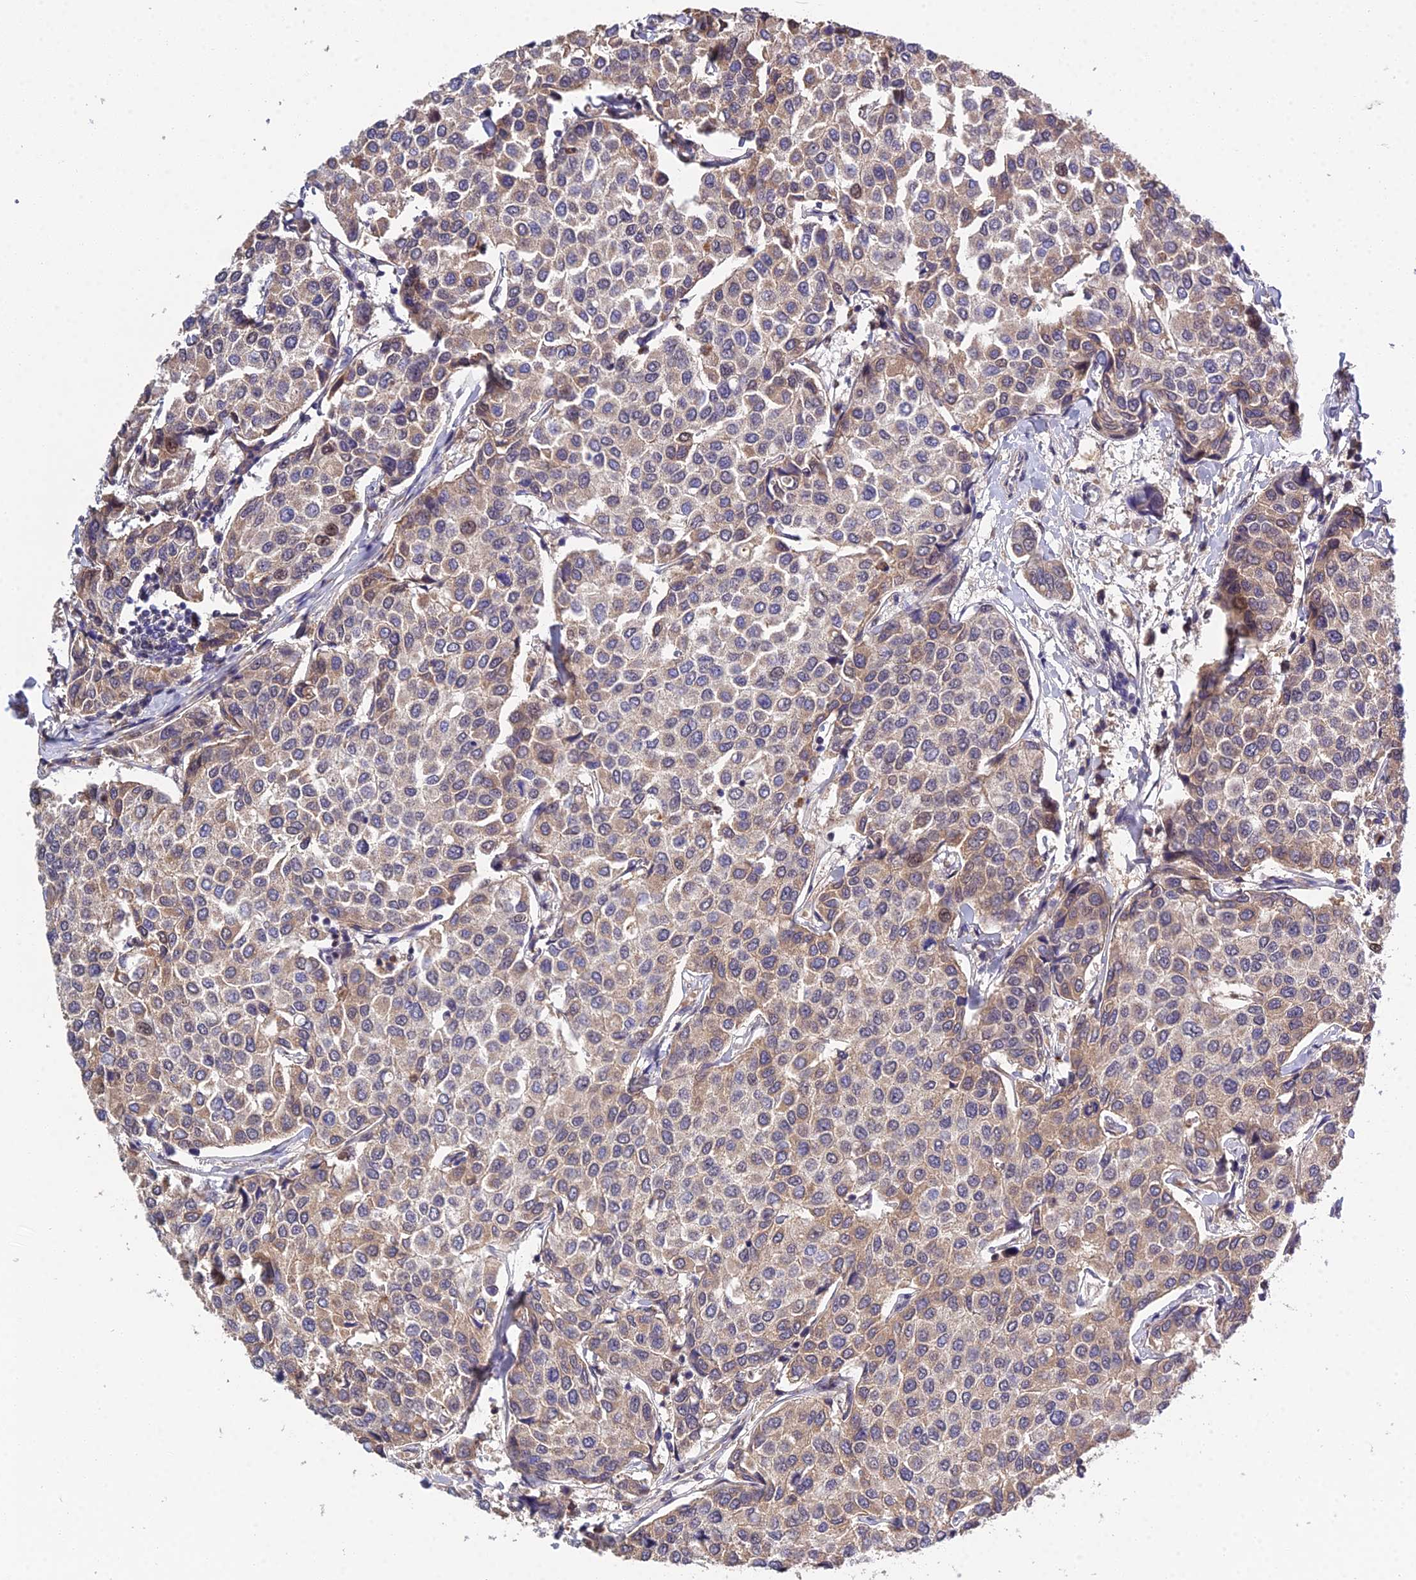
{"staining": {"intensity": "moderate", "quantity": "25%-75%", "location": "cytoplasmic/membranous,nuclear"}, "tissue": "breast cancer", "cell_type": "Tumor cells", "image_type": "cancer", "snomed": [{"axis": "morphology", "description": "Duct carcinoma"}, {"axis": "topography", "description": "Breast"}], "caption": "Immunohistochemical staining of breast invasive ductal carcinoma demonstrates medium levels of moderate cytoplasmic/membranous and nuclear protein positivity in approximately 25%-75% of tumor cells.", "gene": "ARL2", "patient": {"sex": "female", "age": 55}}